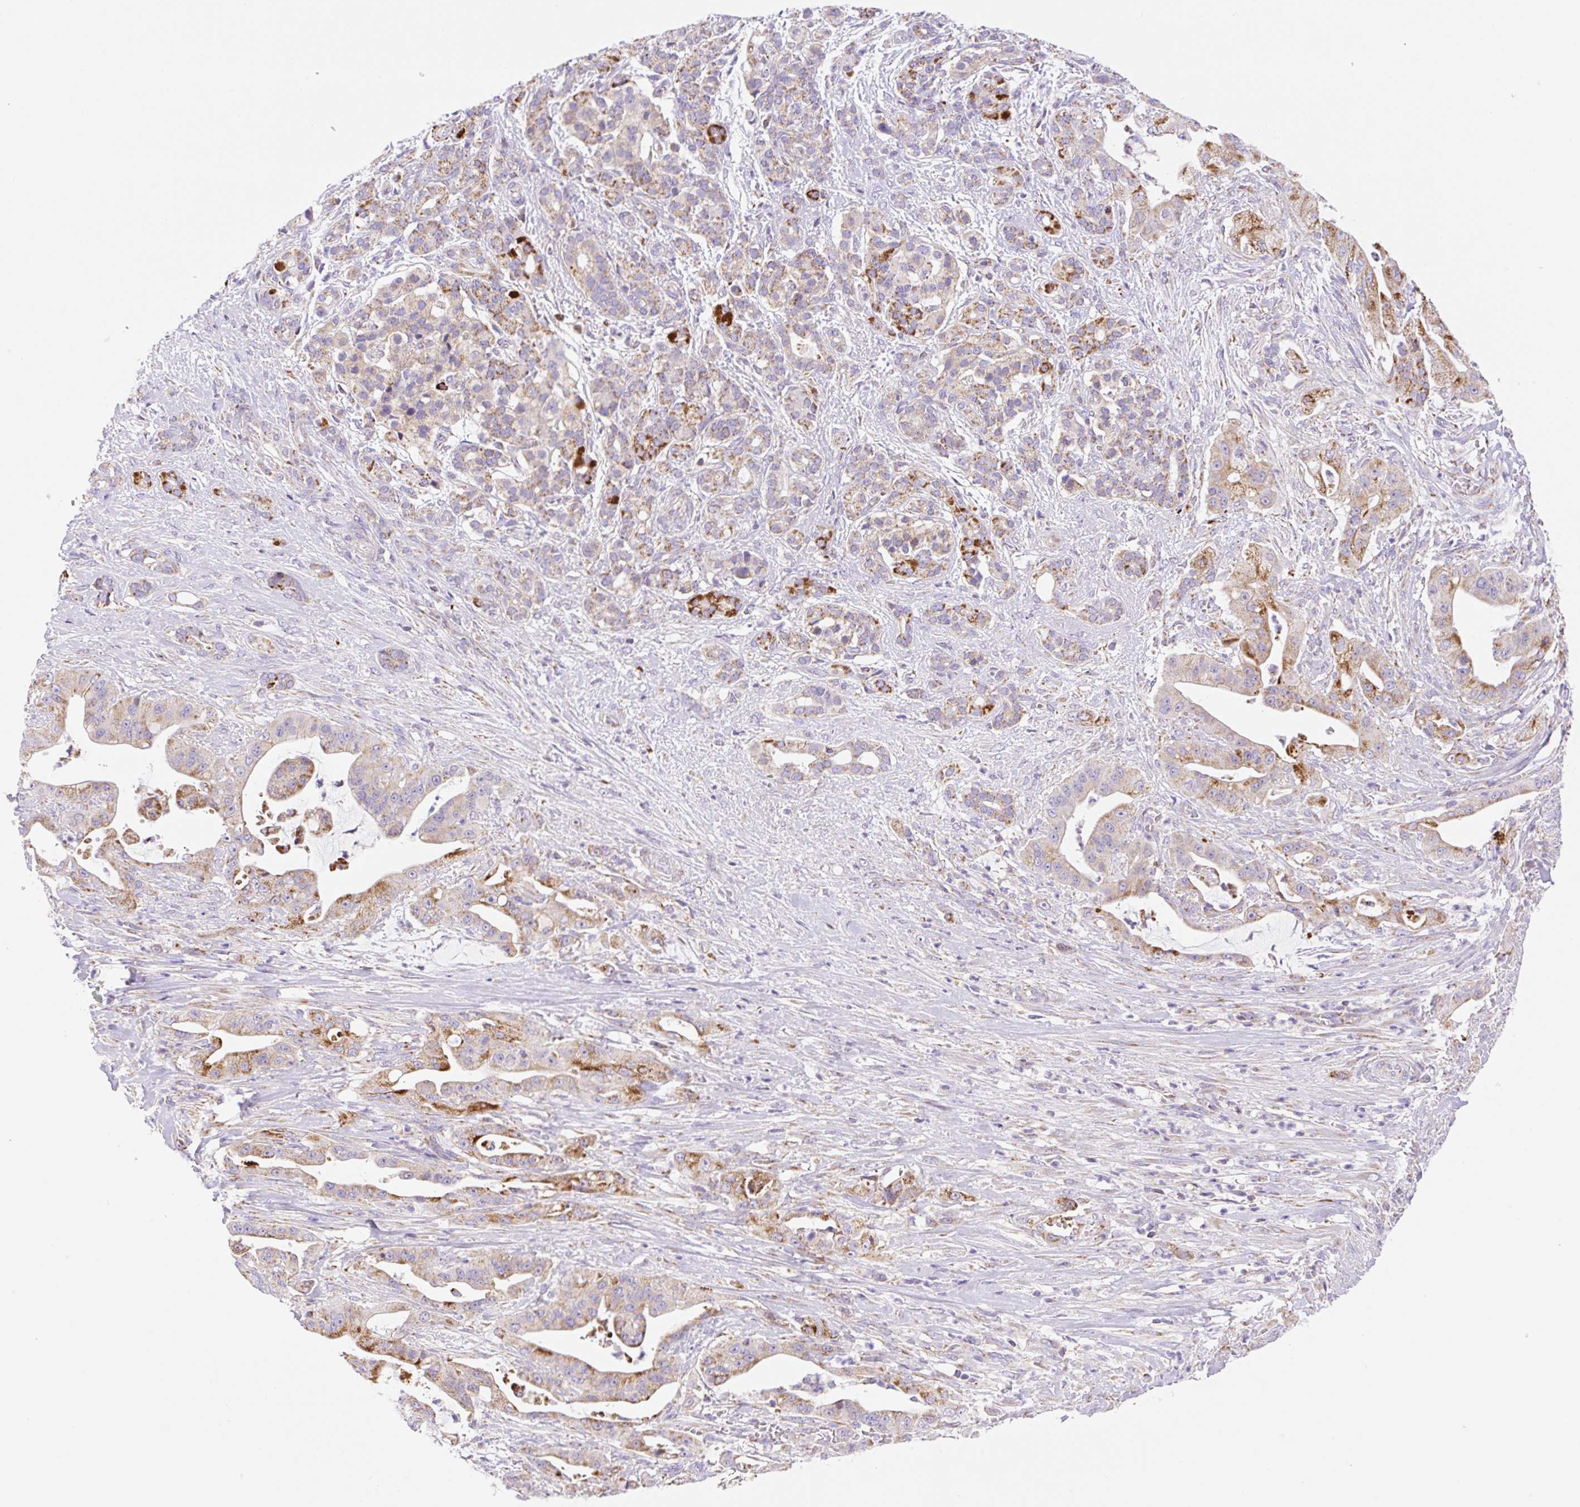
{"staining": {"intensity": "moderate", "quantity": ">75%", "location": "cytoplasmic/membranous"}, "tissue": "pancreatic cancer", "cell_type": "Tumor cells", "image_type": "cancer", "snomed": [{"axis": "morphology", "description": "Adenocarcinoma, NOS"}, {"axis": "topography", "description": "Pancreas"}], "caption": "High-power microscopy captured an immunohistochemistry (IHC) micrograph of pancreatic cancer, revealing moderate cytoplasmic/membranous staining in approximately >75% of tumor cells.", "gene": "ETNK2", "patient": {"sex": "male", "age": 57}}